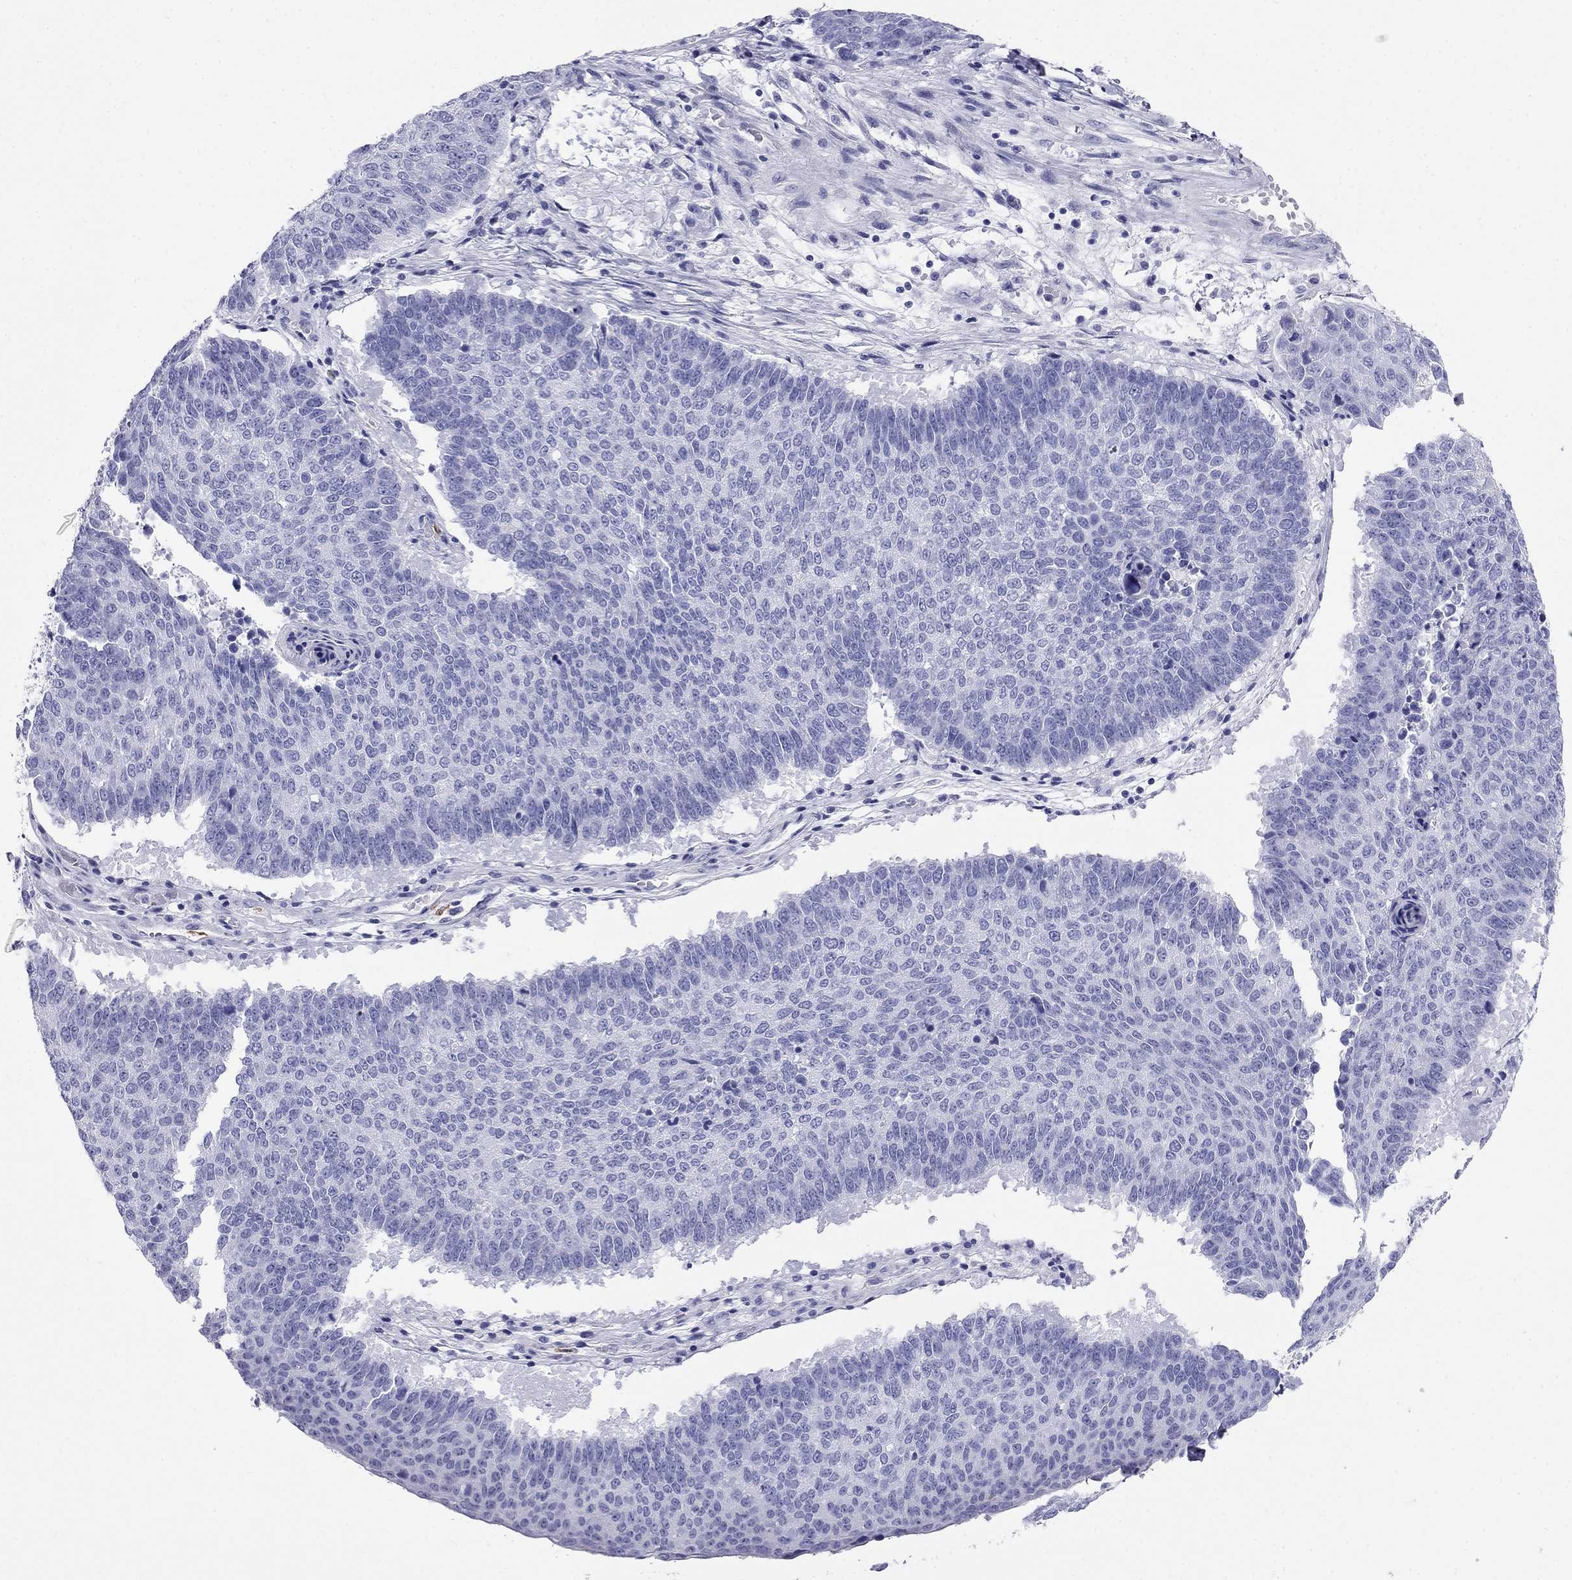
{"staining": {"intensity": "negative", "quantity": "none", "location": "none"}, "tissue": "lung cancer", "cell_type": "Tumor cells", "image_type": "cancer", "snomed": [{"axis": "morphology", "description": "Squamous cell carcinoma, NOS"}, {"axis": "topography", "description": "Lung"}], "caption": "Tumor cells show no significant expression in lung squamous cell carcinoma.", "gene": "PPP1R36", "patient": {"sex": "male", "age": 73}}